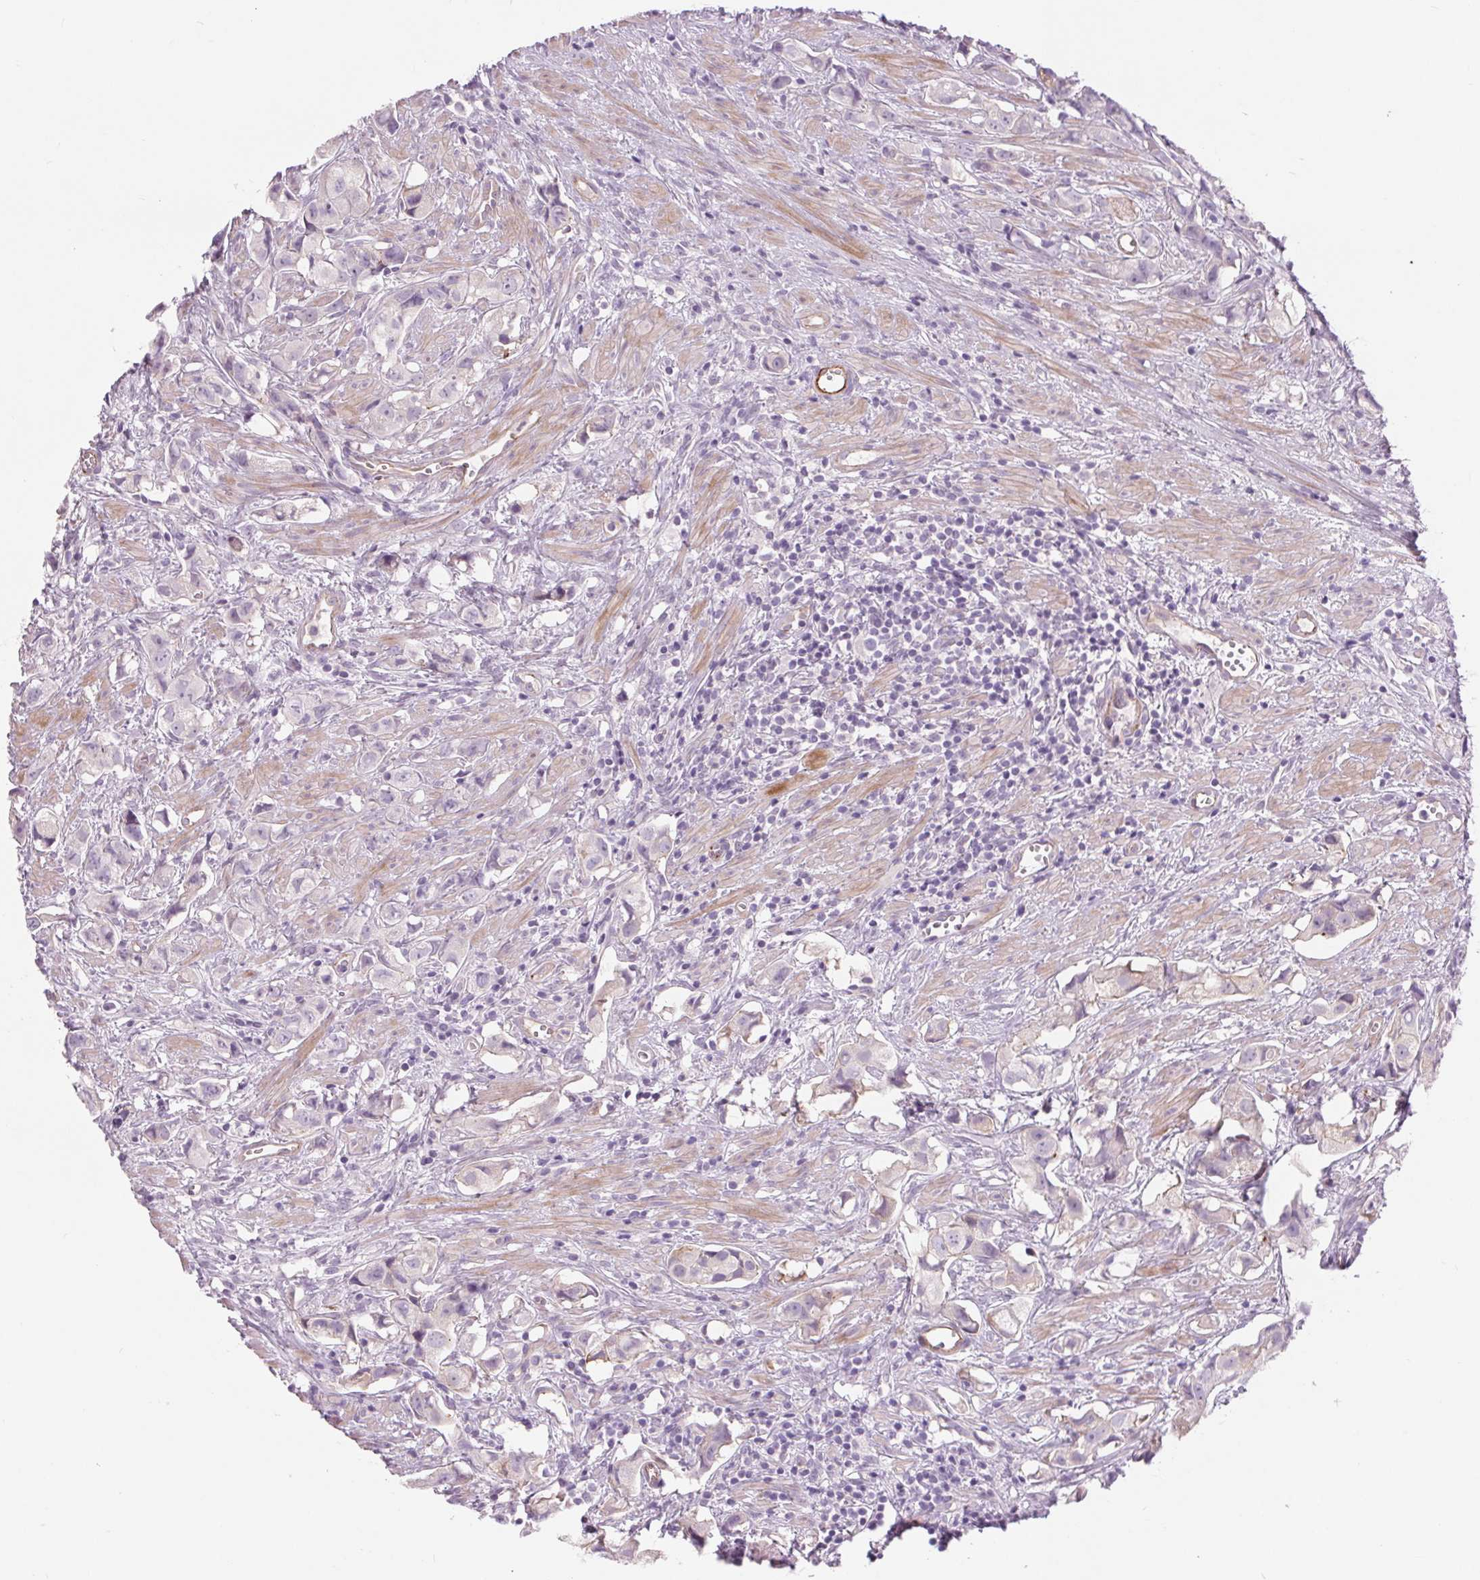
{"staining": {"intensity": "negative", "quantity": "none", "location": "none"}, "tissue": "prostate cancer", "cell_type": "Tumor cells", "image_type": "cancer", "snomed": [{"axis": "morphology", "description": "Adenocarcinoma, High grade"}, {"axis": "topography", "description": "Prostate"}], "caption": "Micrograph shows no significant protein staining in tumor cells of prostate adenocarcinoma (high-grade).", "gene": "DIXDC1", "patient": {"sex": "male", "age": 58}}